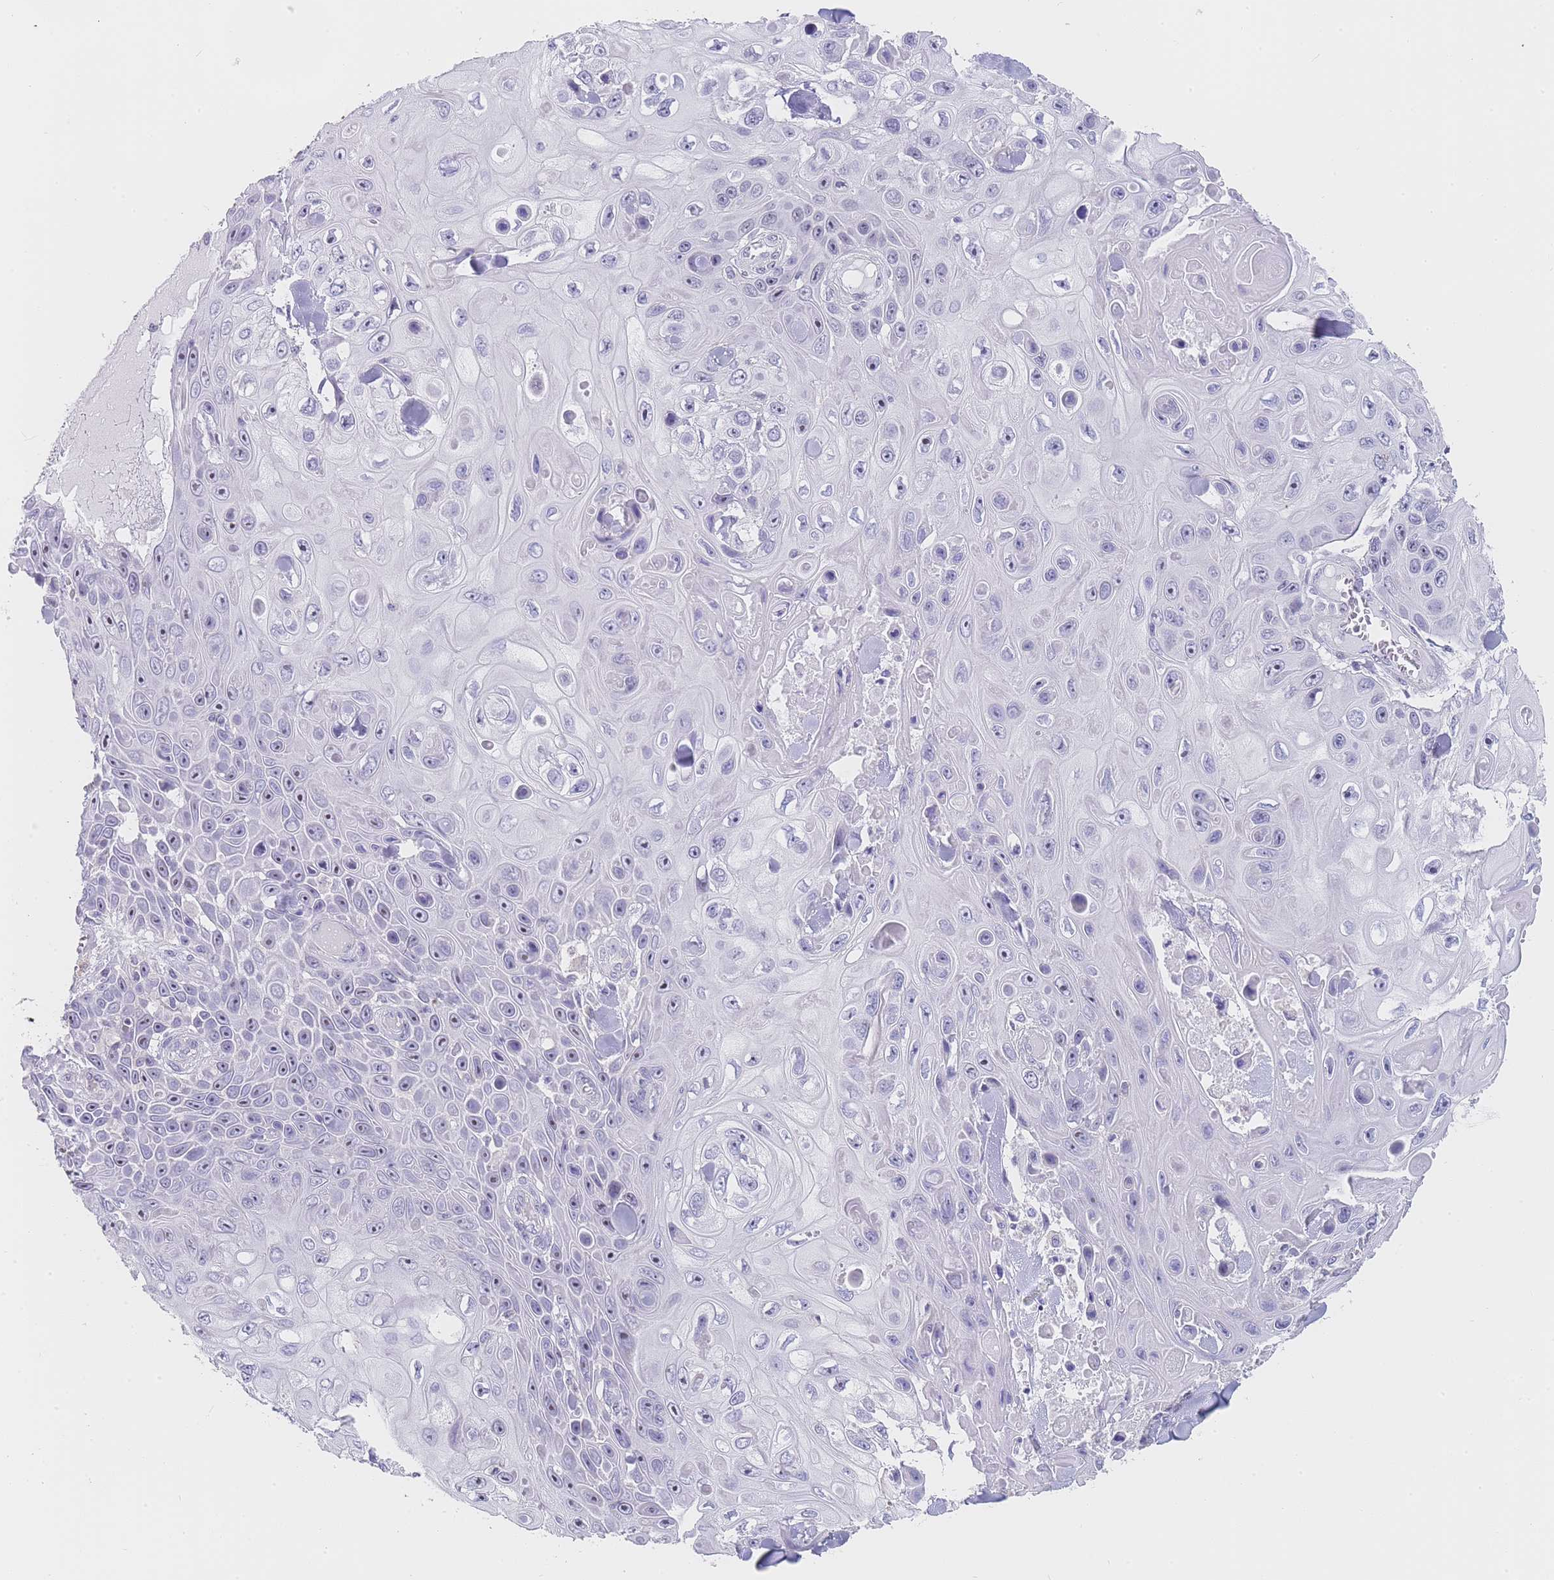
{"staining": {"intensity": "weak", "quantity": "<25%", "location": "nuclear"}, "tissue": "skin cancer", "cell_type": "Tumor cells", "image_type": "cancer", "snomed": [{"axis": "morphology", "description": "Squamous cell carcinoma, NOS"}, {"axis": "topography", "description": "Skin"}], "caption": "High magnification brightfield microscopy of skin cancer (squamous cell carcinoma) stained with DAB (brown) and counterstained with hematoxylin (blue): tumor cells show no significant expression. (Stains: DAB immunohistochemistry (IHC) with hematoxylin counter stain, Microscopy: brightfield microscopy at high magnification).", "gene": "NOP14", "patient": {"sex": "male", "age": 82}}